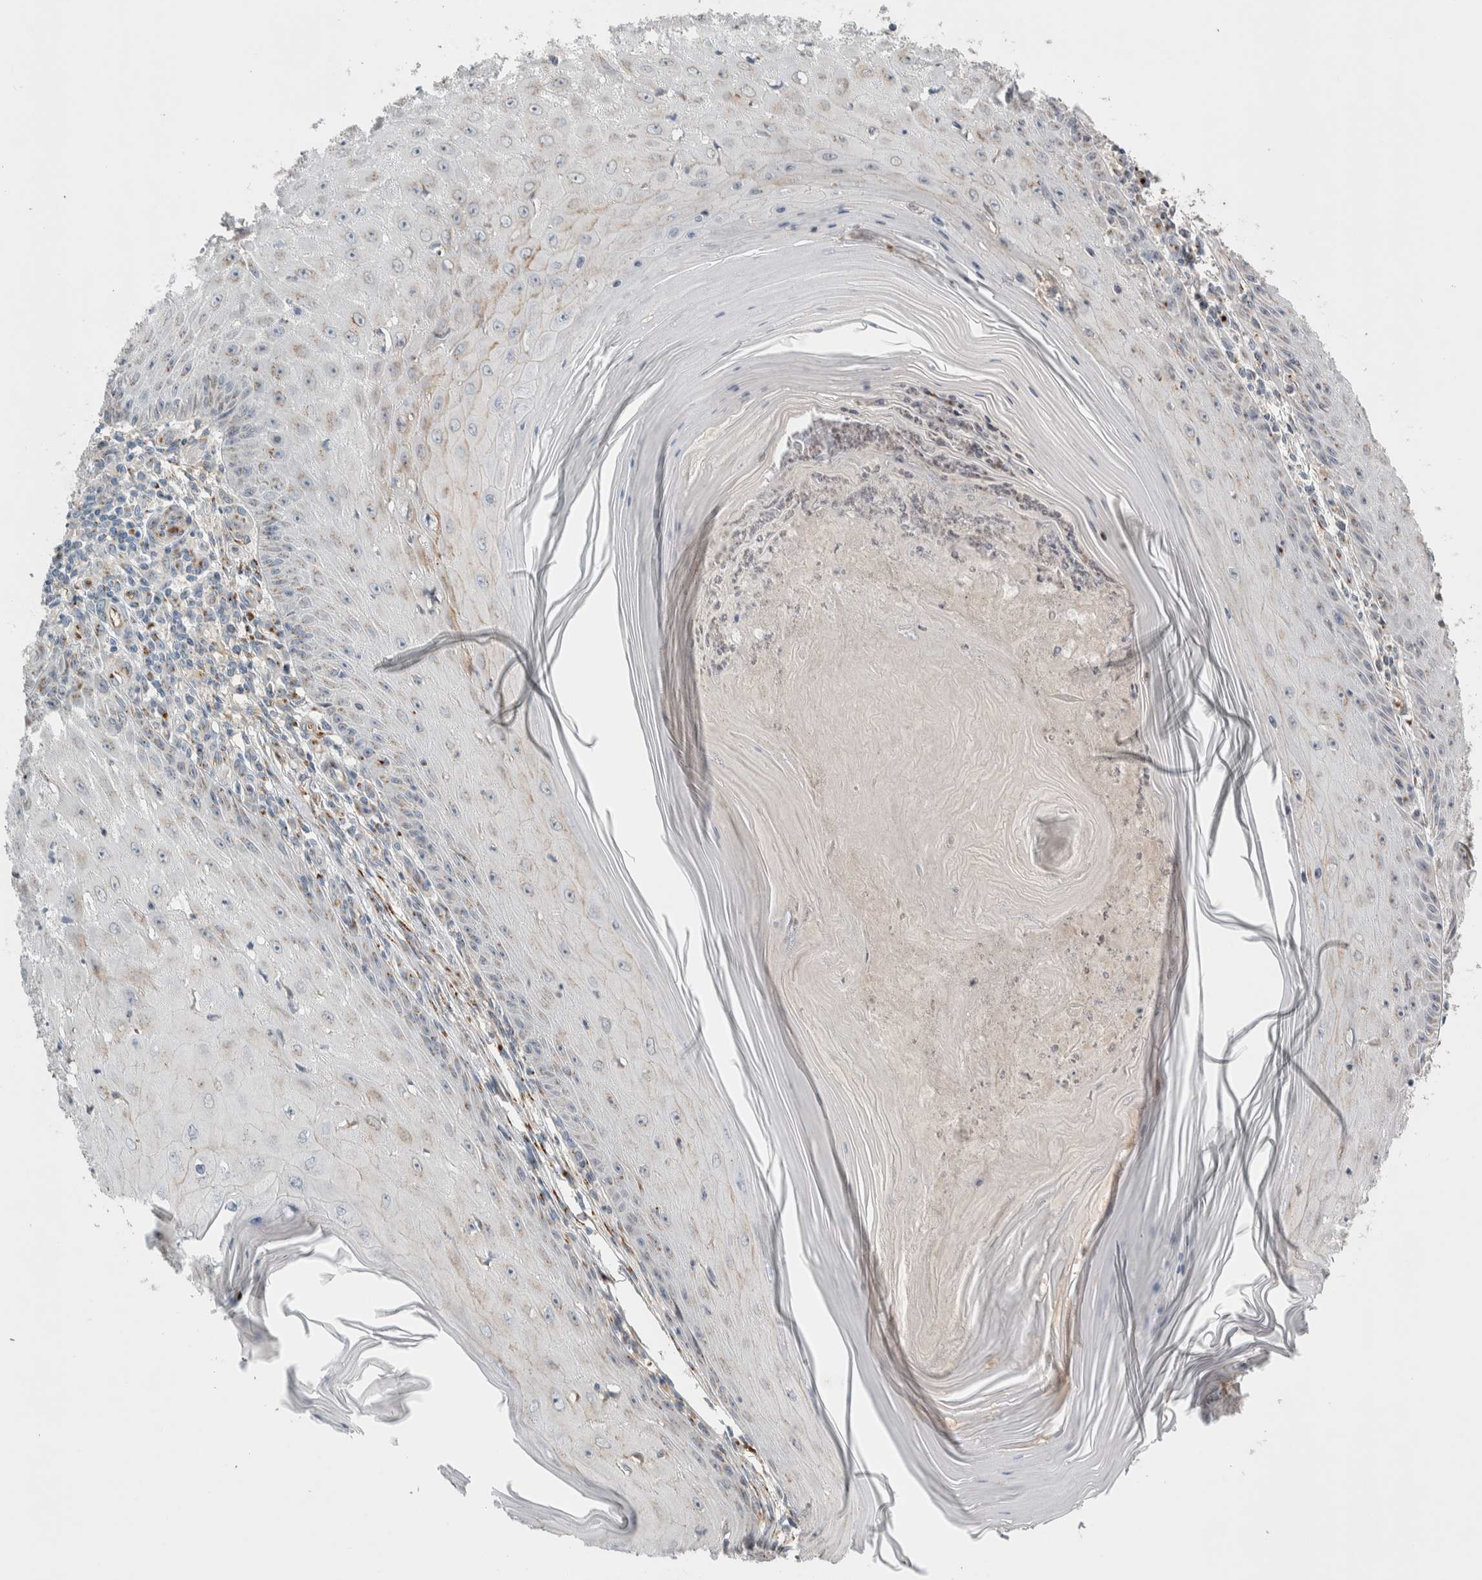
{"staining": {"intensity": "negative", "quantity": "none", "location": "none"}, "tissue": "skin cancer", "cell_type": "Tumor cells", "image_type": "cancer", "snomed": [{"axis": "morphology", "description": "Squamous cell carcinoma, NOS"}, {"axis": "topography", "description": "Skin"}], "caption": "Skin squamous cell carcinoma was stained to show a protein in brown. There is no significant staining in tumor cells.", "gene": "SLC38A10", "patient": {"sex": "female", "age": 73}}